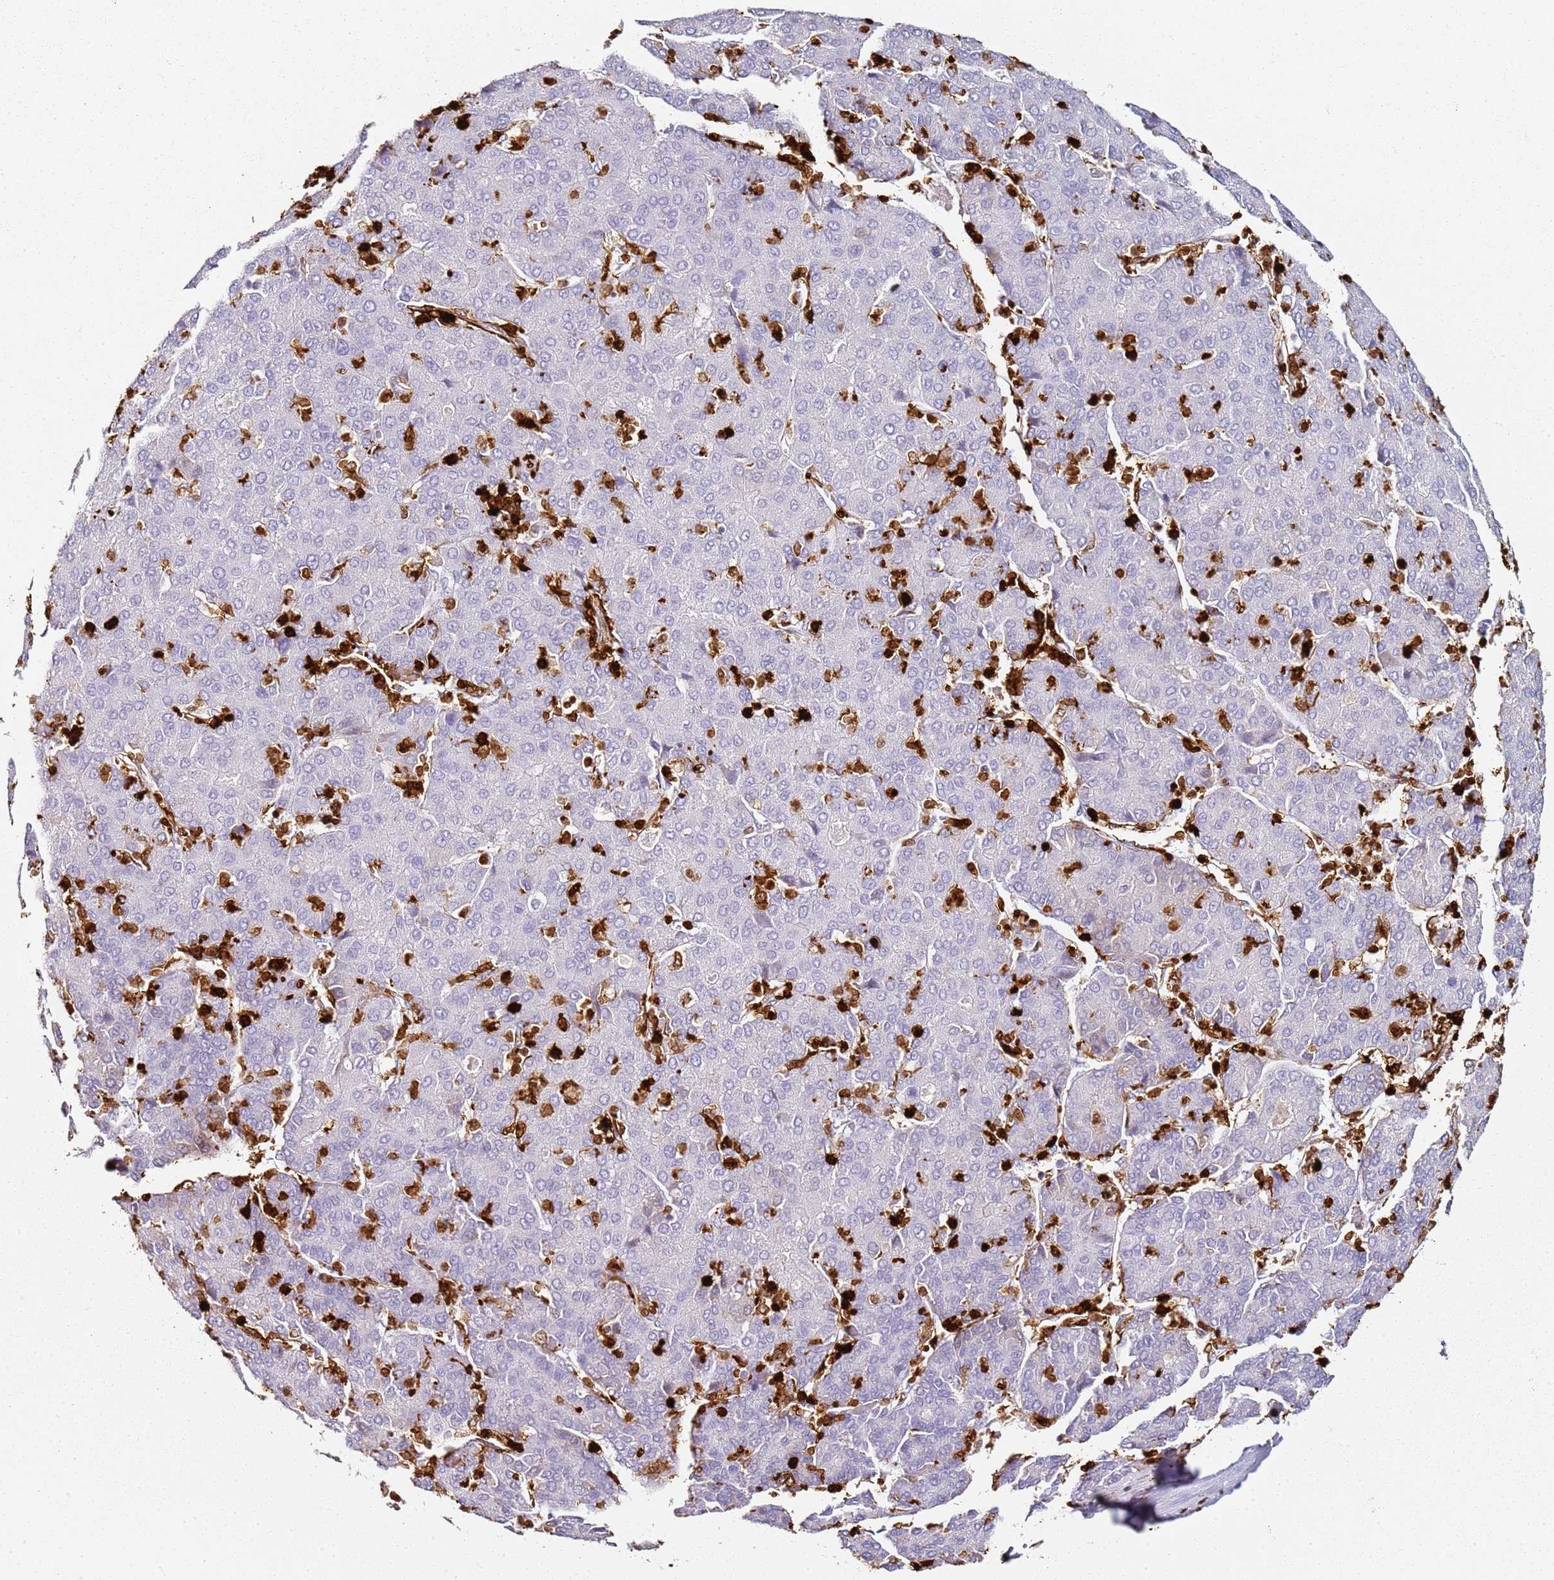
{"staining": {"intensity": "negative", "quantity": "none", "location": "none"}, "tissue": "liver cancer", "cell_type": "Tumor cells", "image_type": "cancer", "snomed": [{"axis": "morphology", "description": "Carcinoma, Hepatocellular, NOS"}, {"axis": "topography", "description": "Liver"}], "caption": "A micrograph of hepatocellular carcinoma (liver) stained for a protein displays no brown staining in tumor cells.", "gene": "S100A4", "patient": {"sex": "male", "age": 65}}